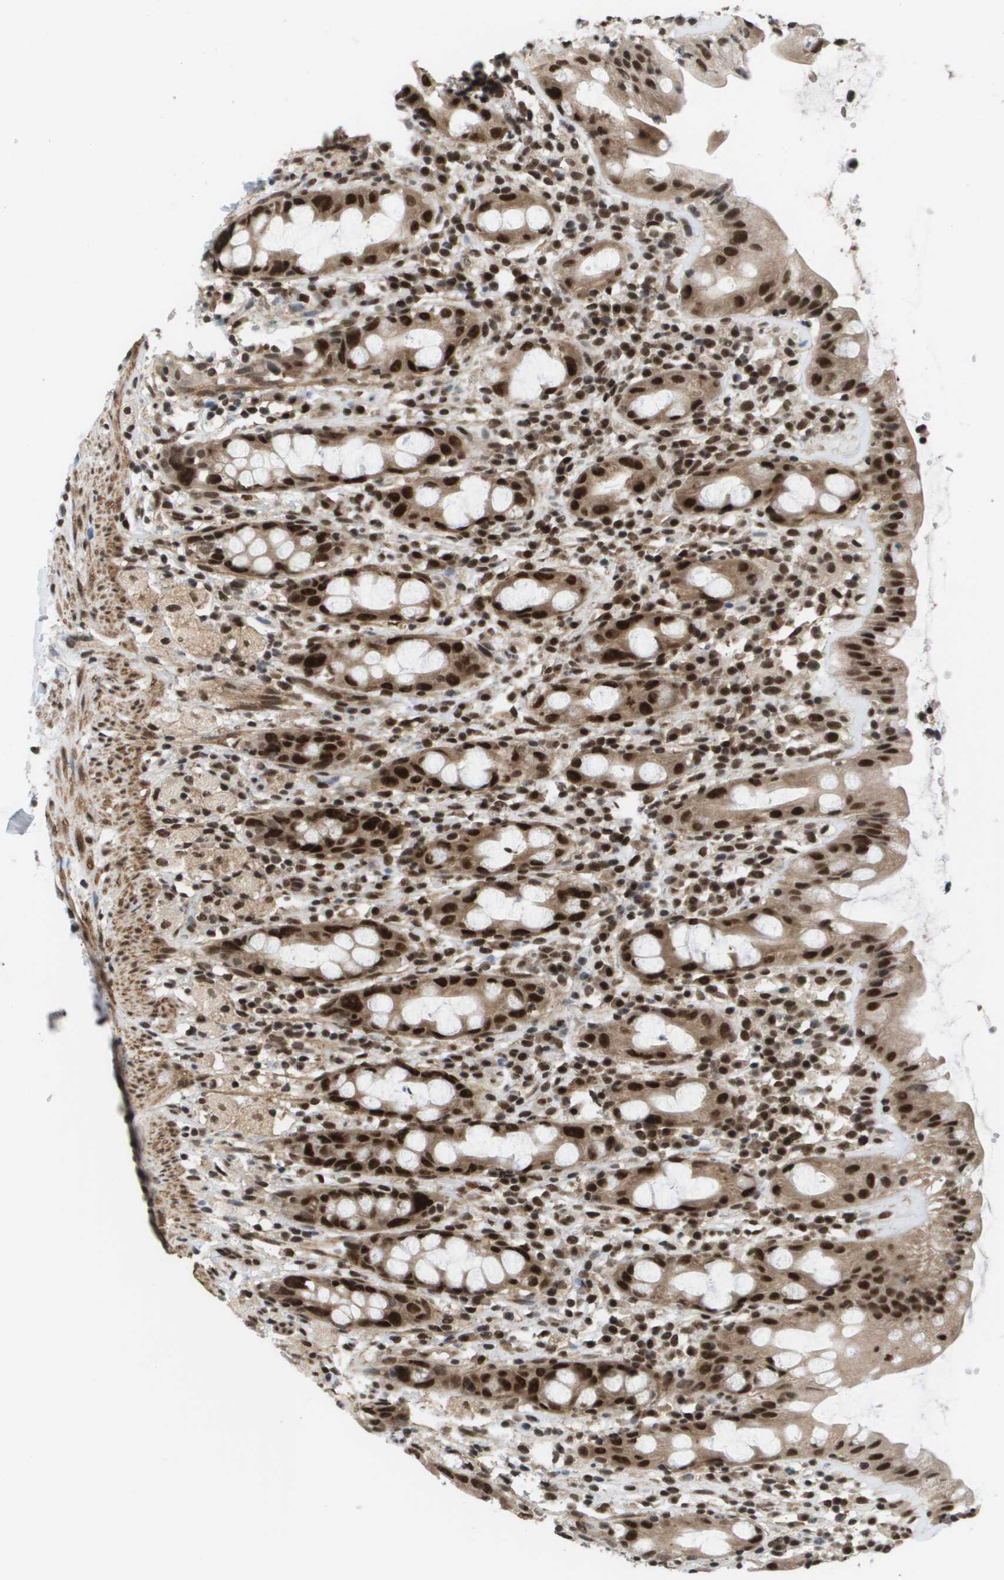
{"staining": {"intensity": "strong", "quantity": ">75%", "location": "cytoplasmic/membranous,nuclear"}, "tissue": "rectum", "cell_type": "Glandular cells", "image_type": "normal", "snomed": [{"axis": "morphology", "description": "Normal tissue, NOS"}, {"axis": "topography", "description": "Rectum"}], "caption": "Rectum stained for a protein (brown) shows strong cytoplasmic/membranous,nuclear positive expression in about >75% of glandular cells.", "gene": "PRCC", "patient": {"sex": "male", "age": 44}}